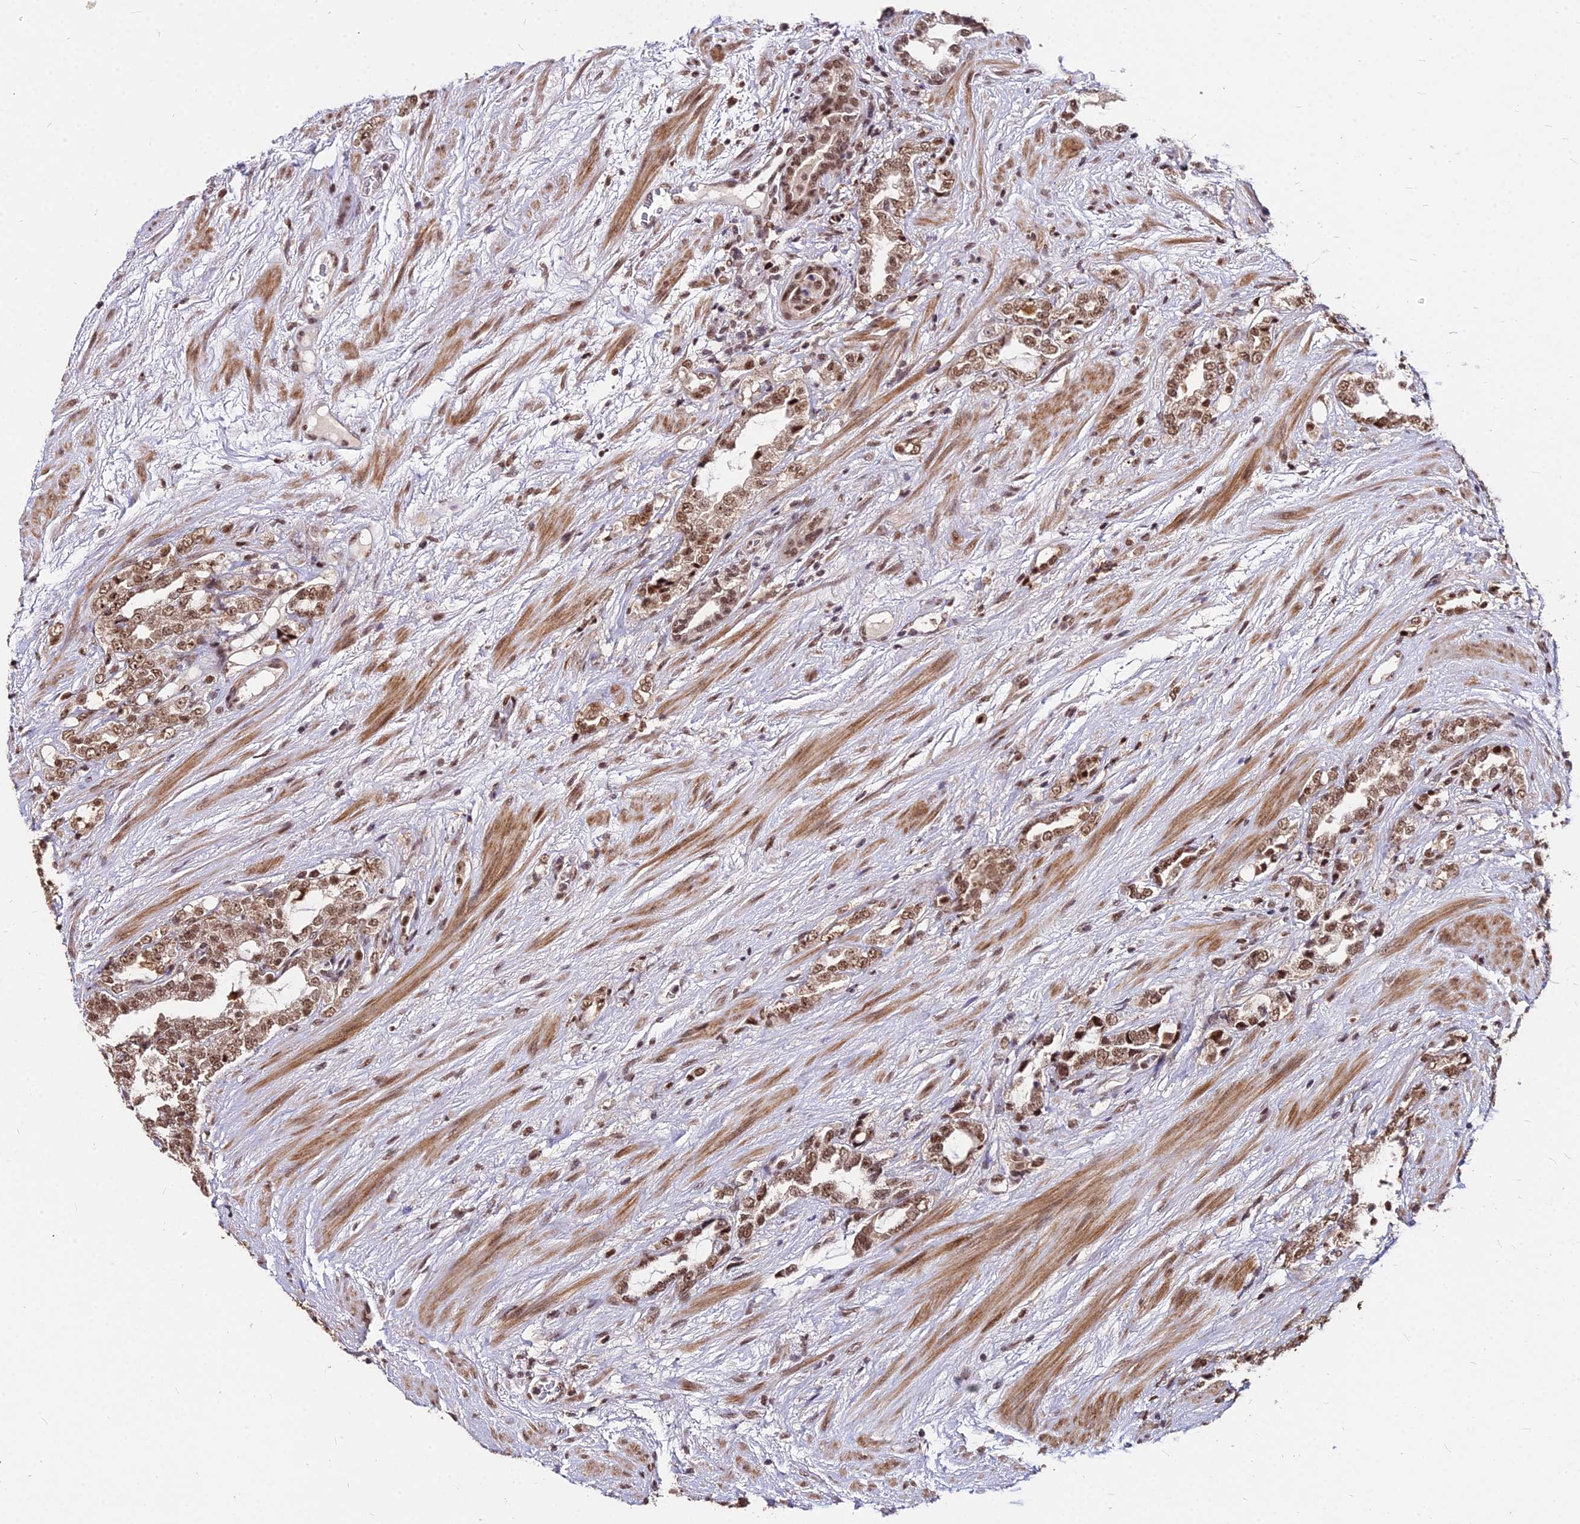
{"staining": {"intensity": "moderate", "quantity": ">75%", "location": "nuclear"}, "tissue": "prostate cancer", "cell_type": "Tumor cells", "image_type": "cancer", "snomed": [{"axis": "morphology", "description": "Adenocarcinoma, High grade"}, {"axis": "topography", "description": "Prostate"}], "caption": "IHC (DAB (3,3'-diaminobenzidine)) staining of prostate cancer (high-grade adenocarcinoma) demonstrates moderate nuclear protein staining in approximately >75% of tumor cells.", "gene": "ZBED4", "patient": {"sex": "male", "age": 64}}